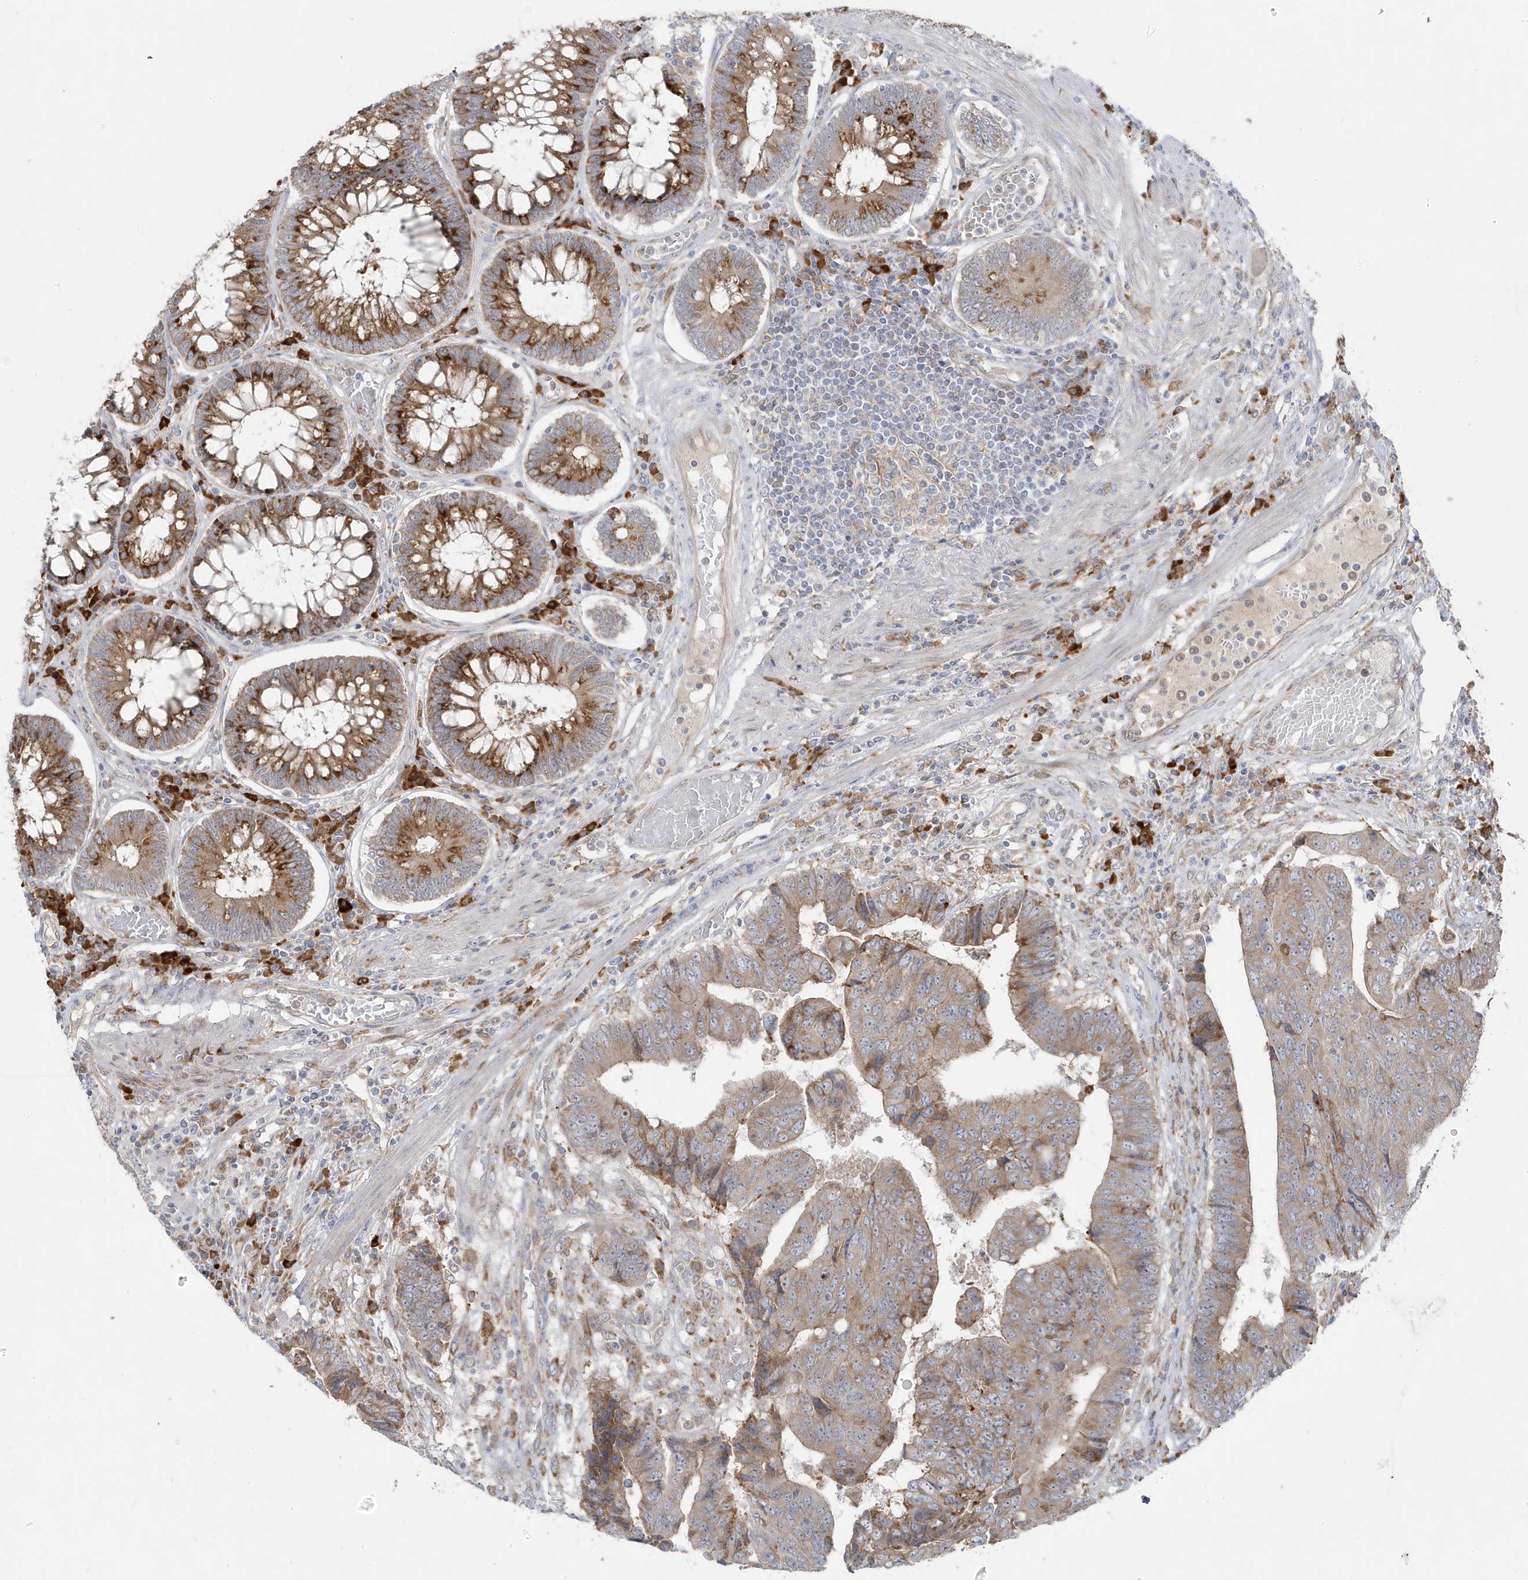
{"staining": {"intensity": "weak", "quantity": "25%-75%", "location": "cytoplasmic/membranous"}, "tissue": "colorectal cancer", "cell_type": "Tumor cells", "image_type": "cancer", "snomed": [{"axis": "morphology", "description": "Adenocarcinoma, NOS"}, {"axis": "topography", "description": "Rectum"}], "caption": "Protein analysis of colorectal cancer (adenocarcinoma) tissue reveals weak cytoplasmic/membranous staining in about 25%-75% of tumor cells. Nuclei are stained in blue.", "gene": "ZNF654", "patient": {"sex": "male", "age": 84}}